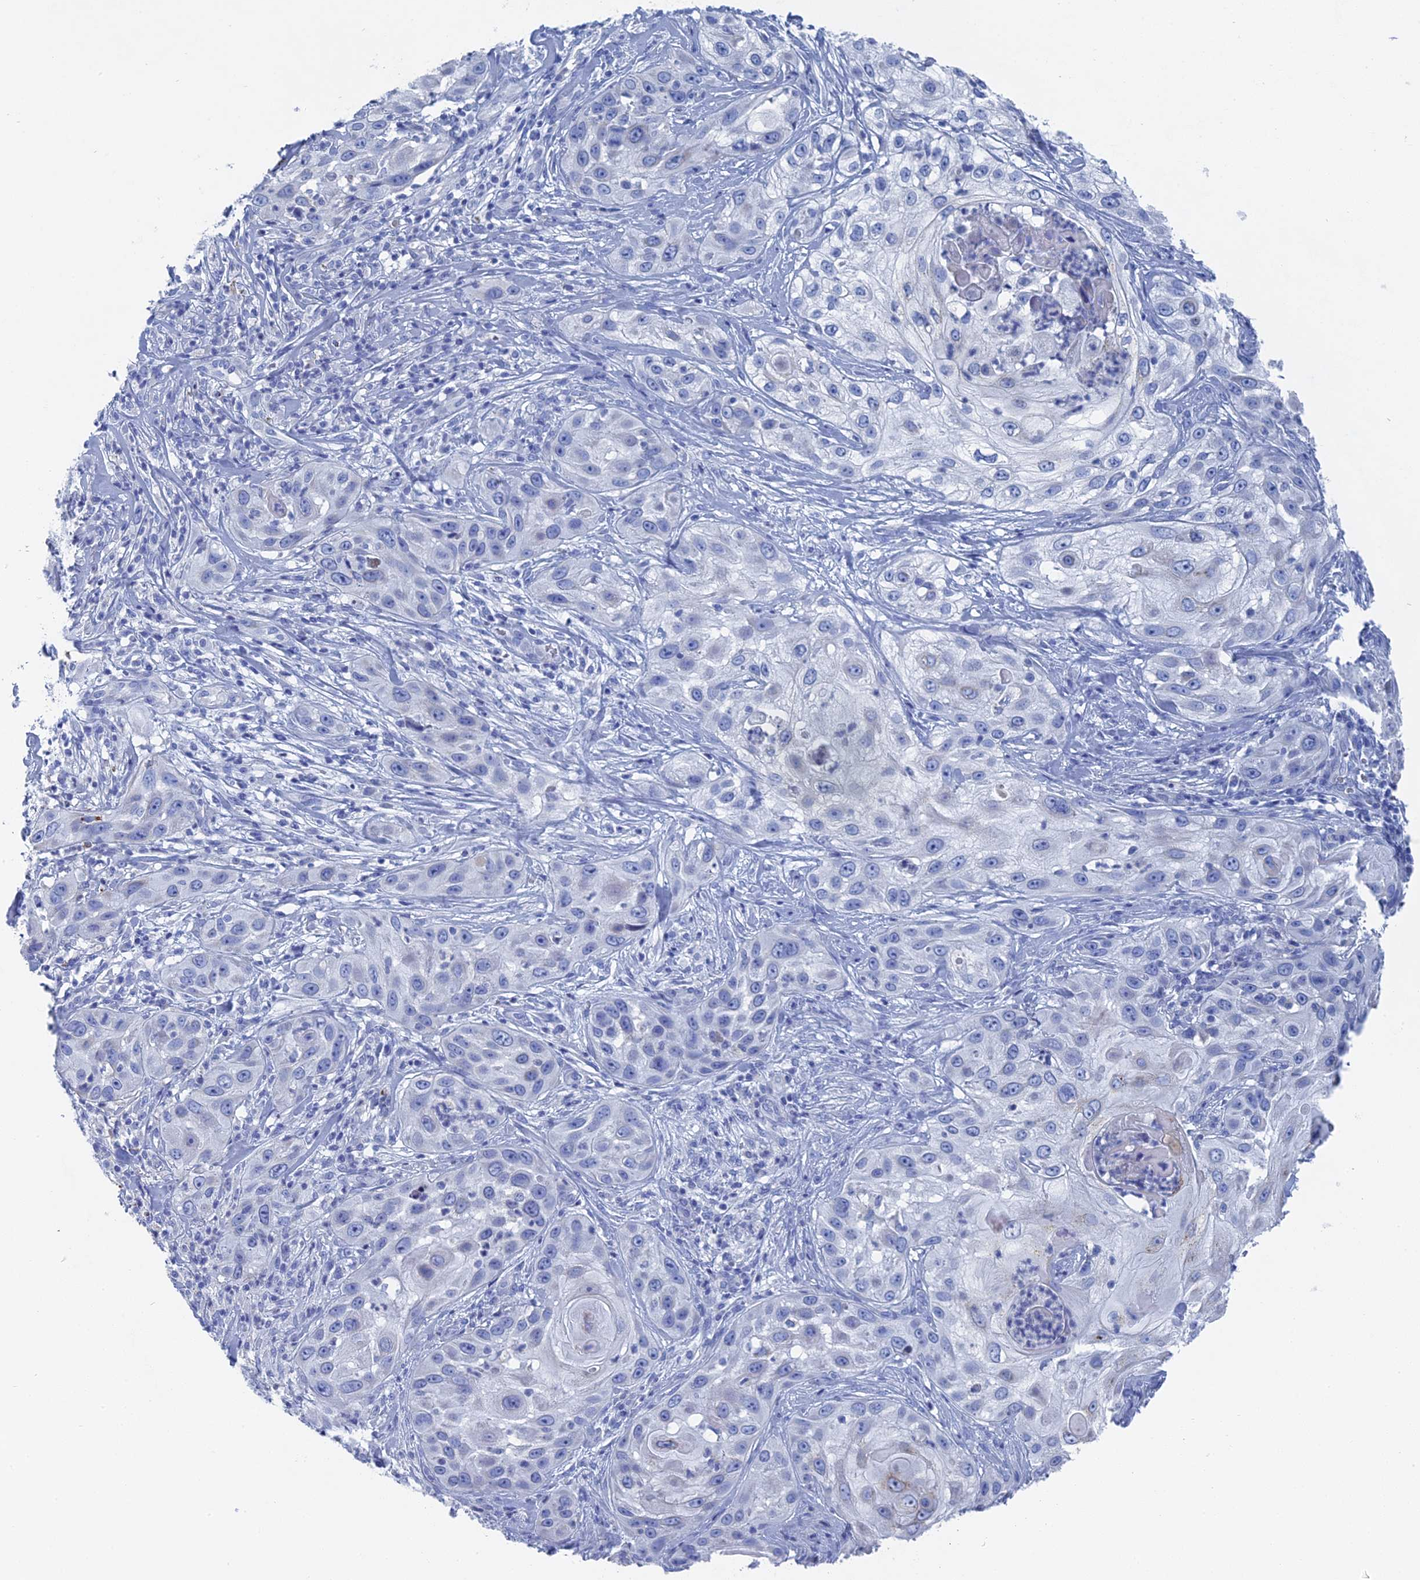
{"staining": {"intensity": "negative", "quantity": "none", "location": "none"}, "tissue": "skin cancer", "cell_type": "Tumor cells", "image_type": "cancer", "snomed": [{"axis": "morphology", "description": "Squamous cell carcinoma, NOS"}, {"axis": "topography", "description": "Skin"}], "caption": "This is an immunohistochemistry (IHC) image of human skin cancer. There is no expression in tumor cells.", "gene": "HIGD1A", "patient": {"sex": "female", "age": 44}}